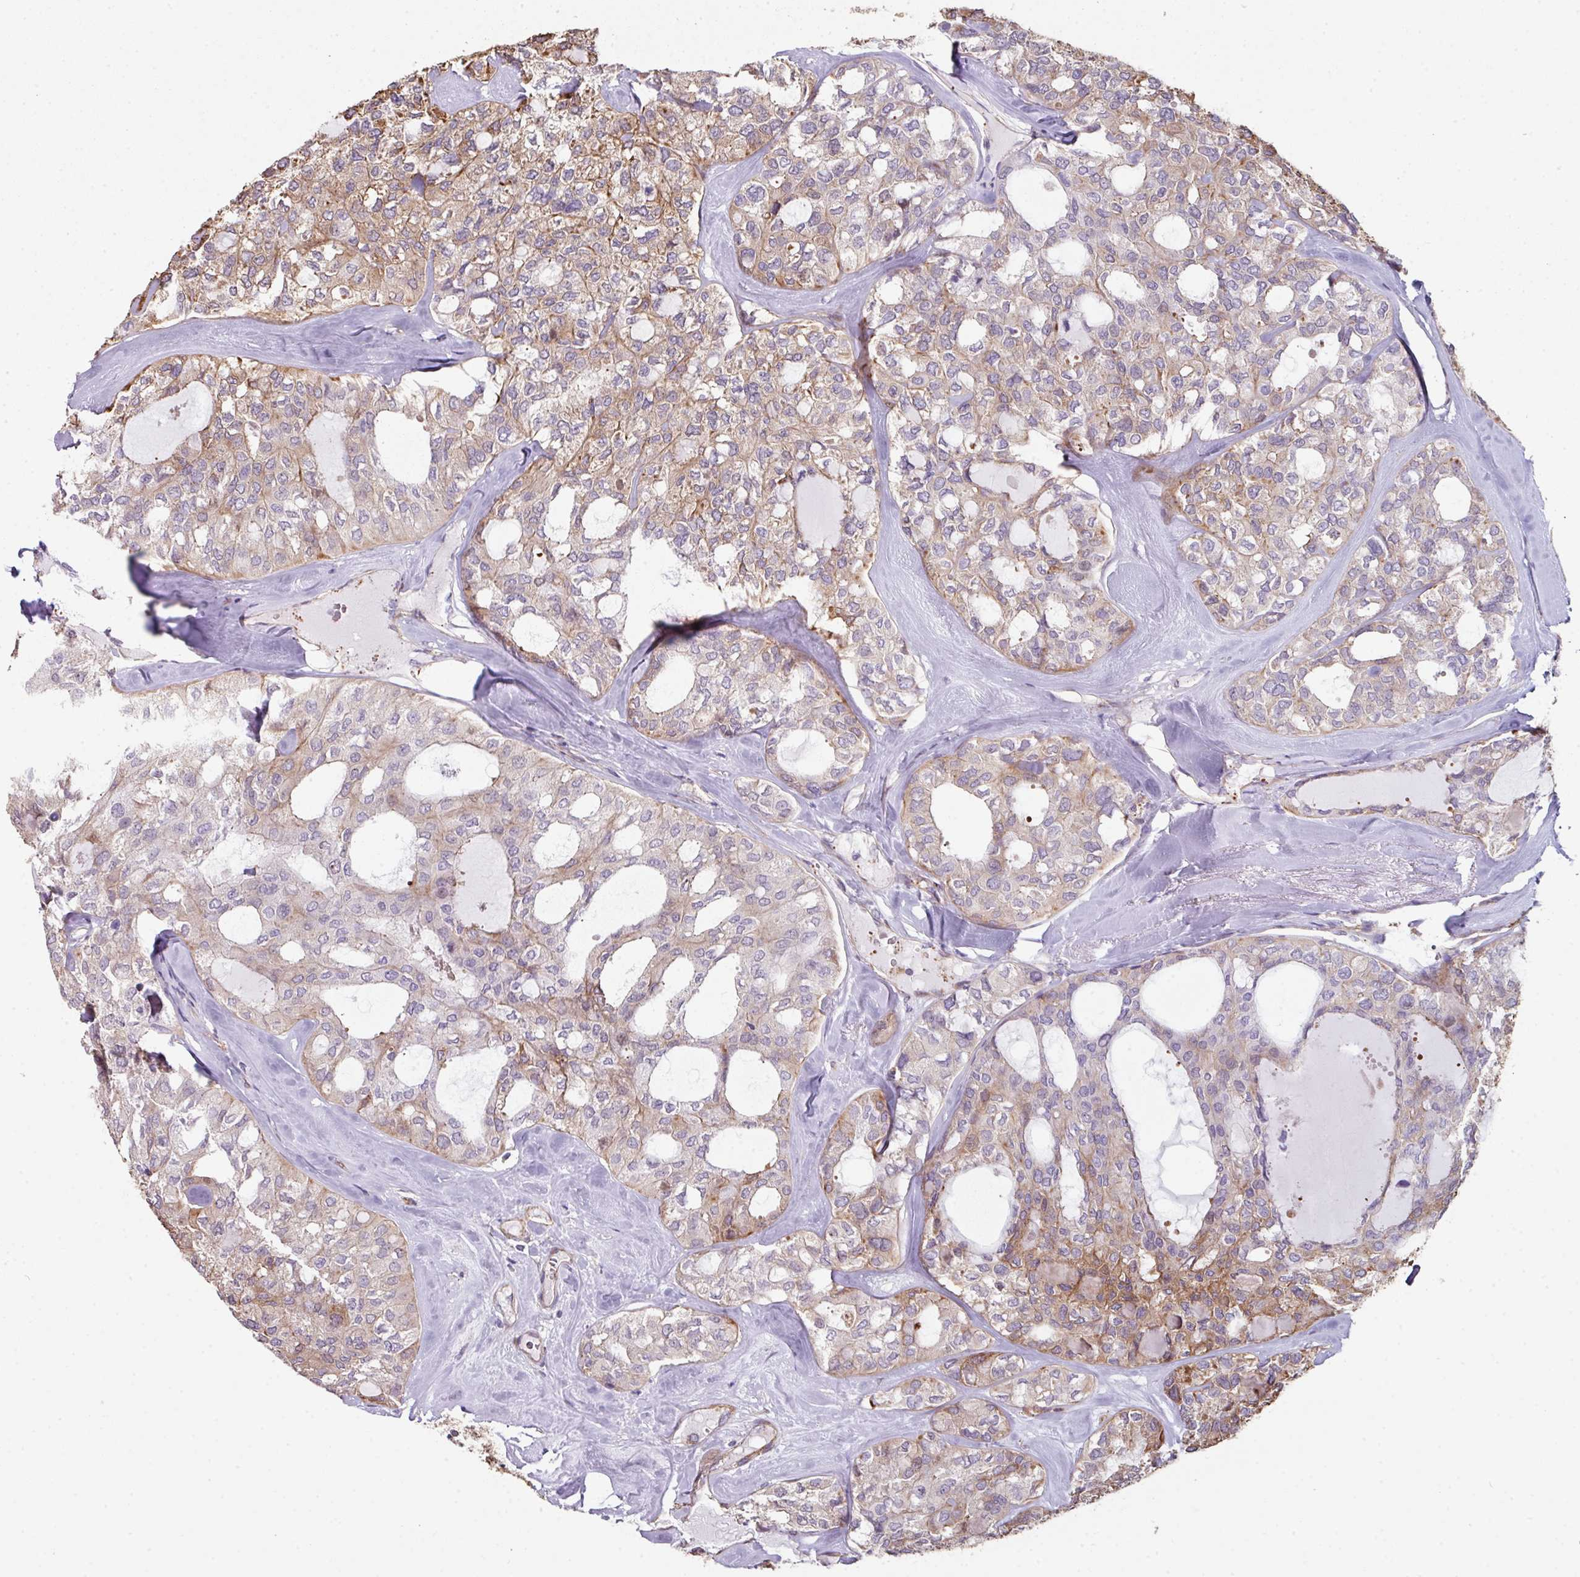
{"staining": {"intensity": "moderate", "quantity": "25%-75%", "location": "cytoplasmic/membranous"}, "tissue": "thyroid cancer", "cell_type": "Tumor cells", "image_type": "cancer", "snomed": [{"axis": "morphology", "description": "Follicular adenoma carcinoma, NOS"}, {"axis": "topography", "description": "Thyroid gland"}], "caption": "The histopathology image demonstrates a brown stain indicating the presence of a protein in the cytoplasmic/membranous of tumor cells in thyroid cancer (follicular adenoma carcinoma).", "gene": "ANO9", "patient": {"sex": "male", "age": 75}}